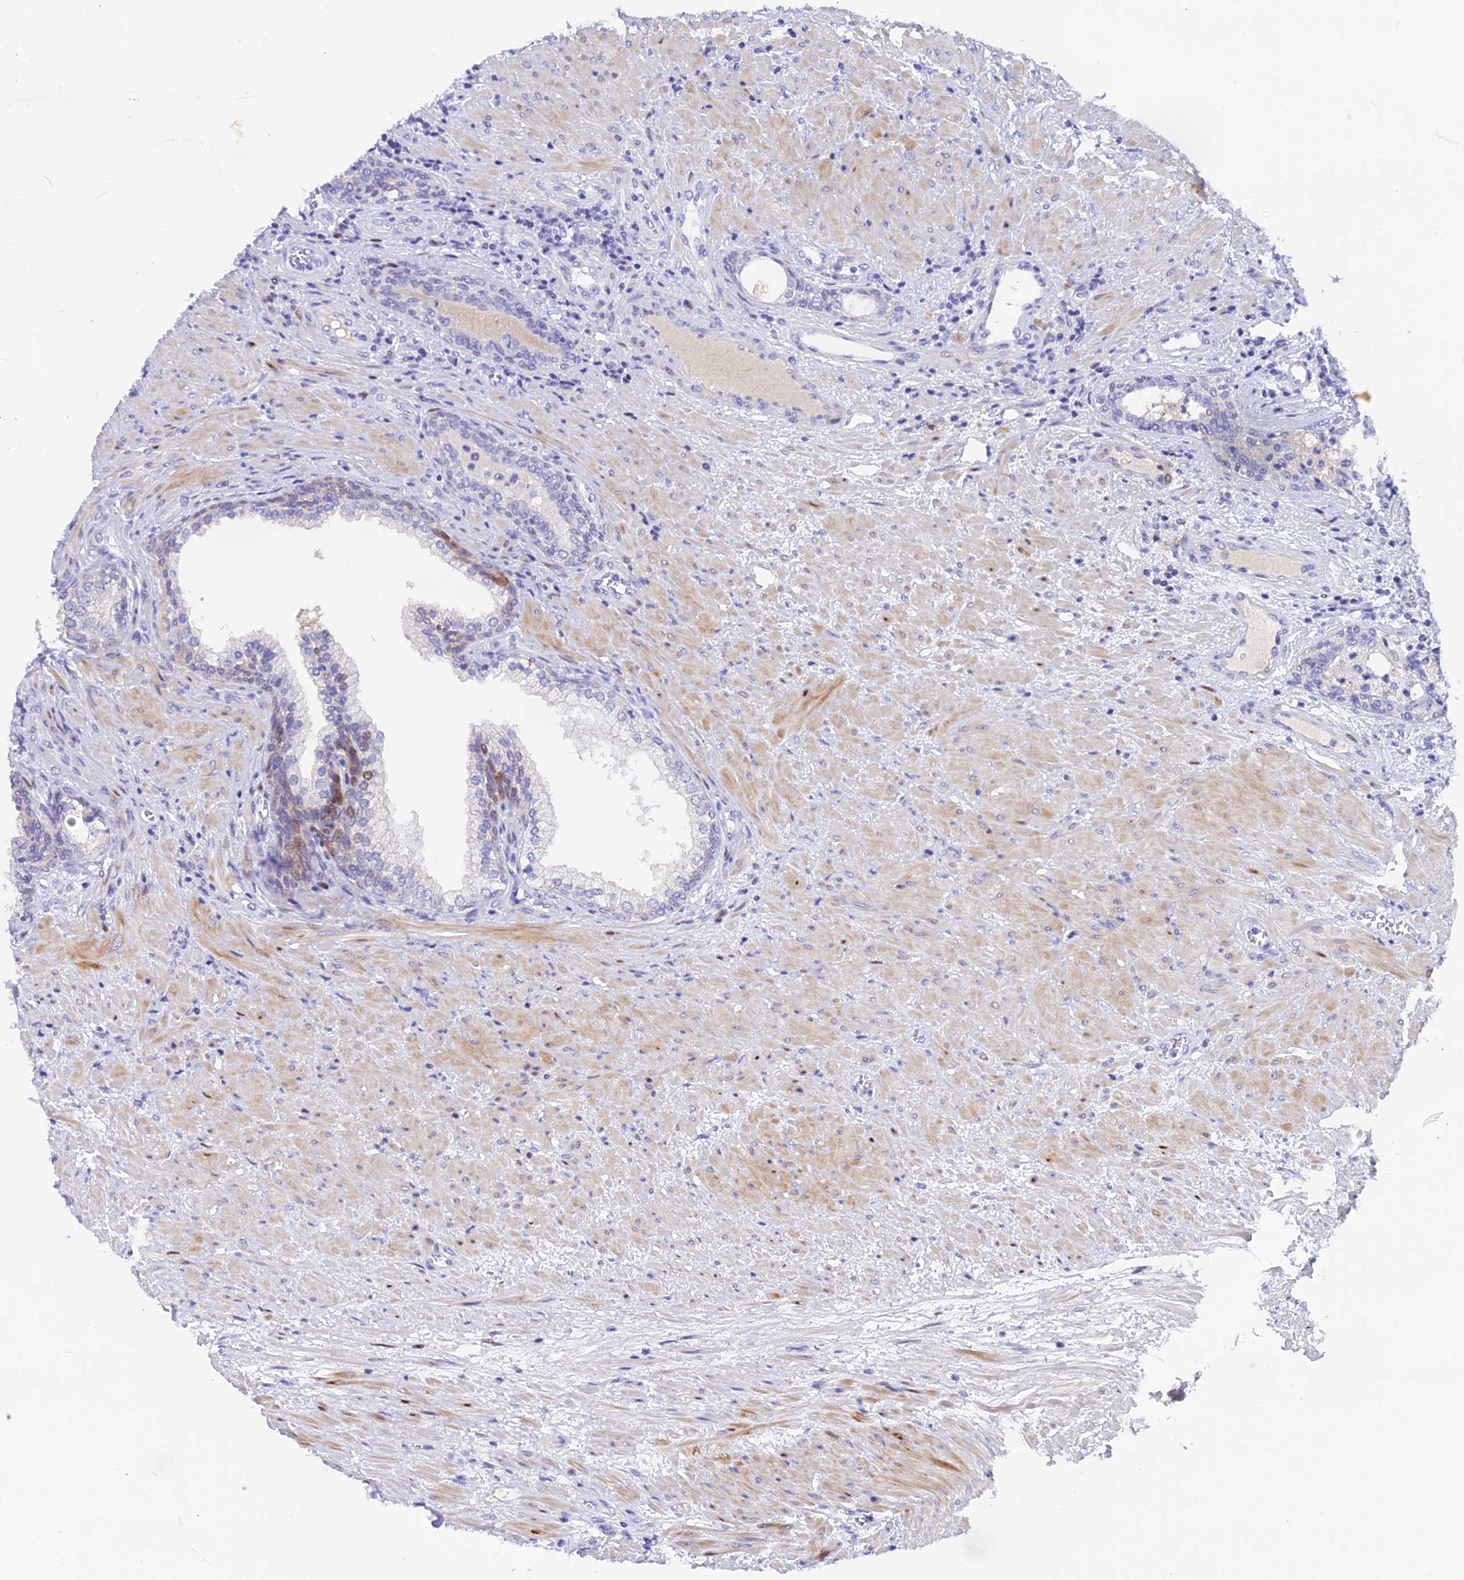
{"staining": {"intensity": "moderate", "quantity": "<25%", "location": "nuclear"}, "tissue": "prostate", "cell_type": "Glandular cells", "image_type": "normal", "snomed": [{"axis": "morphology", "description": "Normal tissue, NOS"}, {"axis": "topography", "description": "Prostate"}], "caption": "A histopathology image showing moderate nuclear staining in approximately <25% of glandular cells in normal prostate, as visualized by brown immunohistochemical staining.", "gene": "NKPD1", "patient": {"sex": "male", "age": 76}}